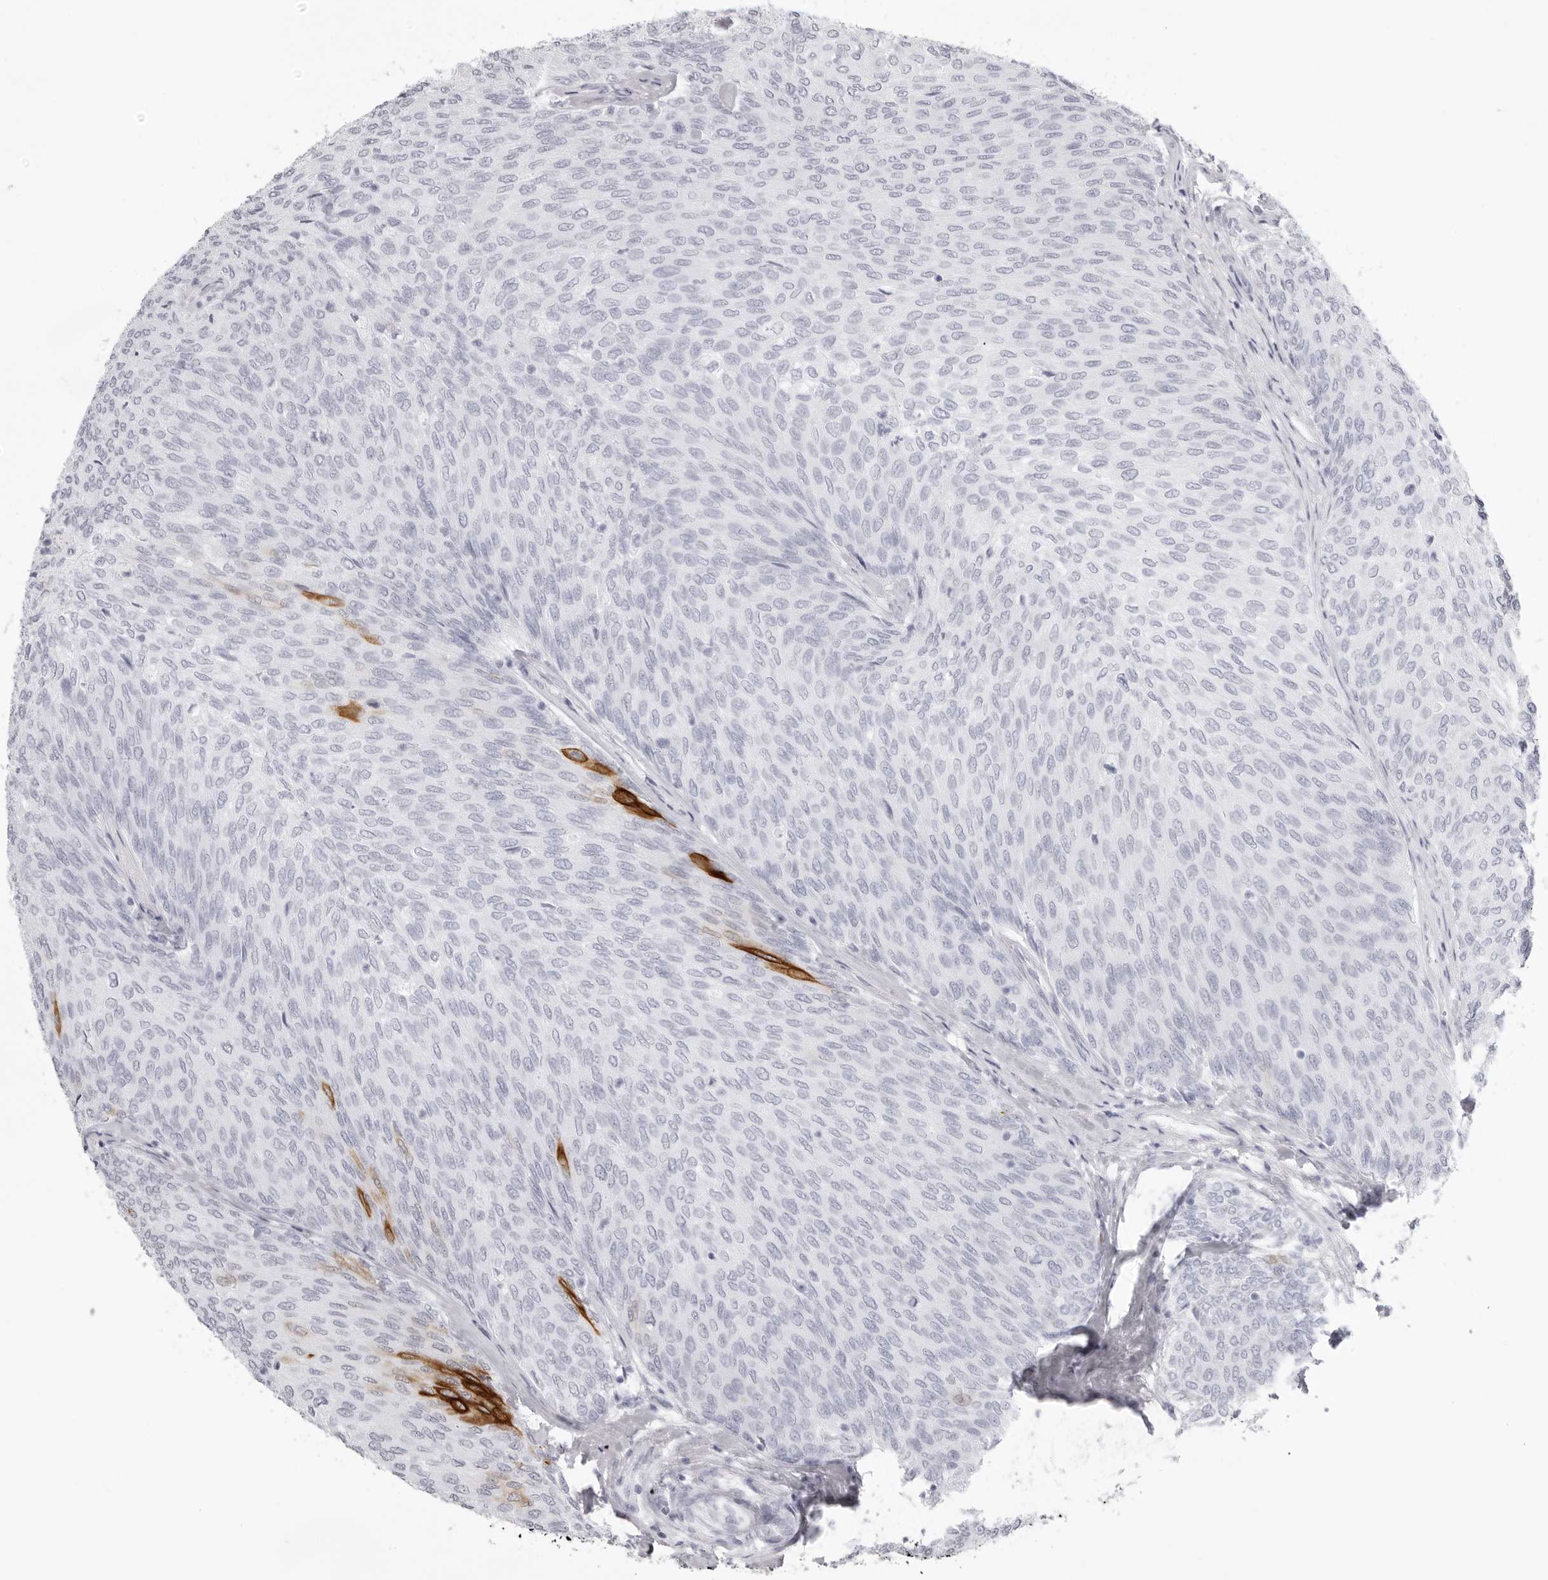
{"staining": {"intensity": "strong", "quantity": "<25%", "location": "cytoplasmic/membranous"}, "tissue": "urothelial cancer", "cell_type": "Tumor cells", "image_type": "cancer", "snomed": [{"axis": "morphology", "description": "Urothelial carcinoma, Low grade"}, {"axis": "topography", "description": "Urinary bladder"}], "caption": "Immunohistochemistry (IHC) (DAB (3,3'-diaminobenzidine)) staining of urothelial carcinoma (low-grade) shows strong cytoplasmic/membranous protein expression in about <25% of tumor cells.", "gene": "KLK9", "patient": {"sex": "female", "age": 79}}